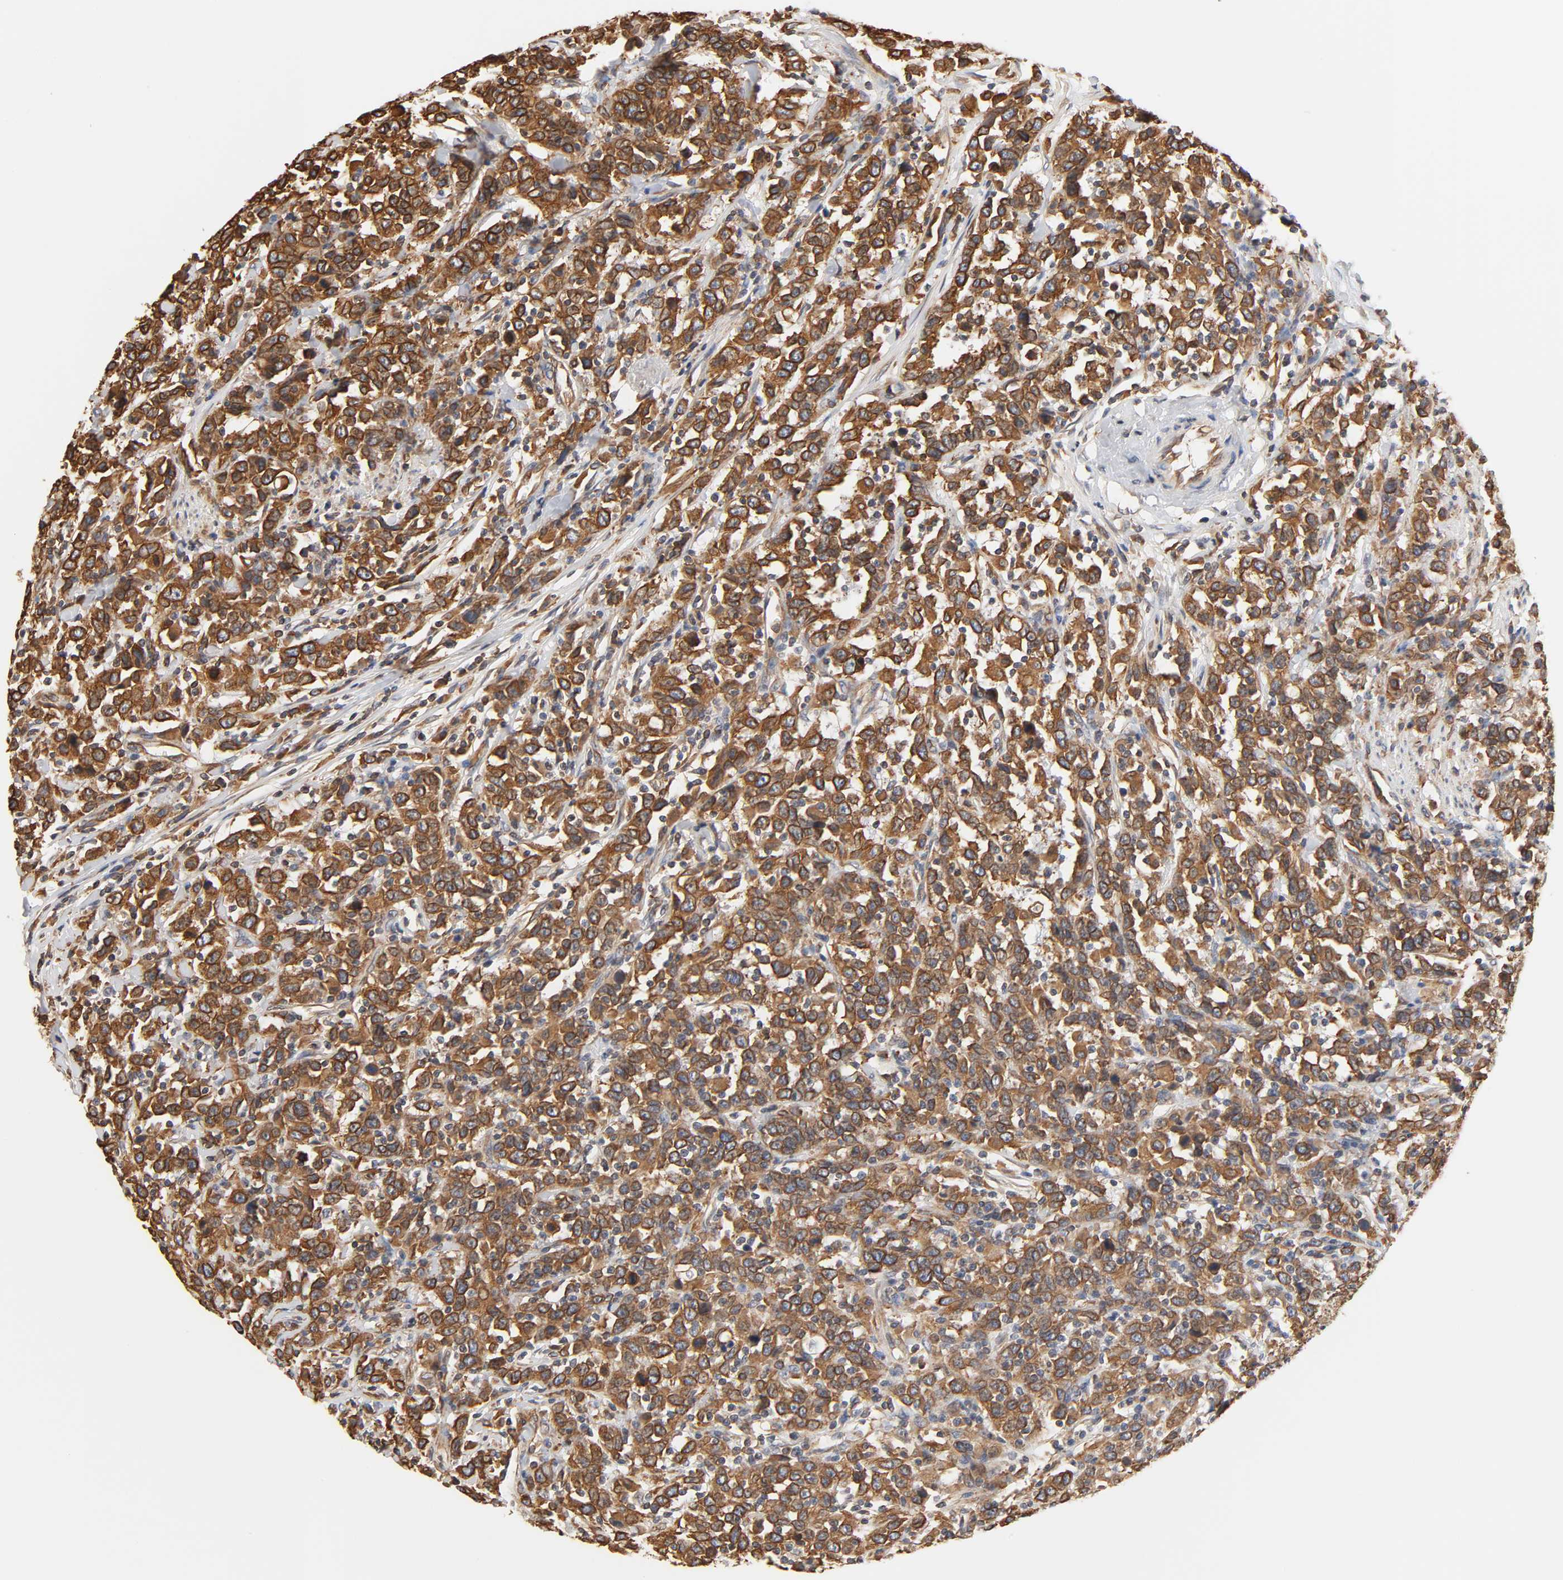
{"staining": {"intensity": "strong", "quantity": ">75%", "location": "cytoplasmic/membranous"}, "tissue": "urothelial cancer", "cell_type": "Tumor cells", "image_type": "cancer", "snomed": [{"axis": "morphology", "description": "Urothelial carcinoma, High grade"}, {"axis": "topography", "description": "Urinary bladder"}], "caption": "DAB (3,3'-diaminobenzidine) immunohistochemical staining of urothelial cancer shows strong cytoplasmic/membranous protein expression in about >75% of tumor cells. The staining was performed using DAB (3,3'-diaminobenzidine) to visualize the protein expression in brown, while the nuclei were stained in blue with hematoxylin (Magnification: 20x).", "gene": "BCAP31", "patient": {"sex": "male", "age": 61}}